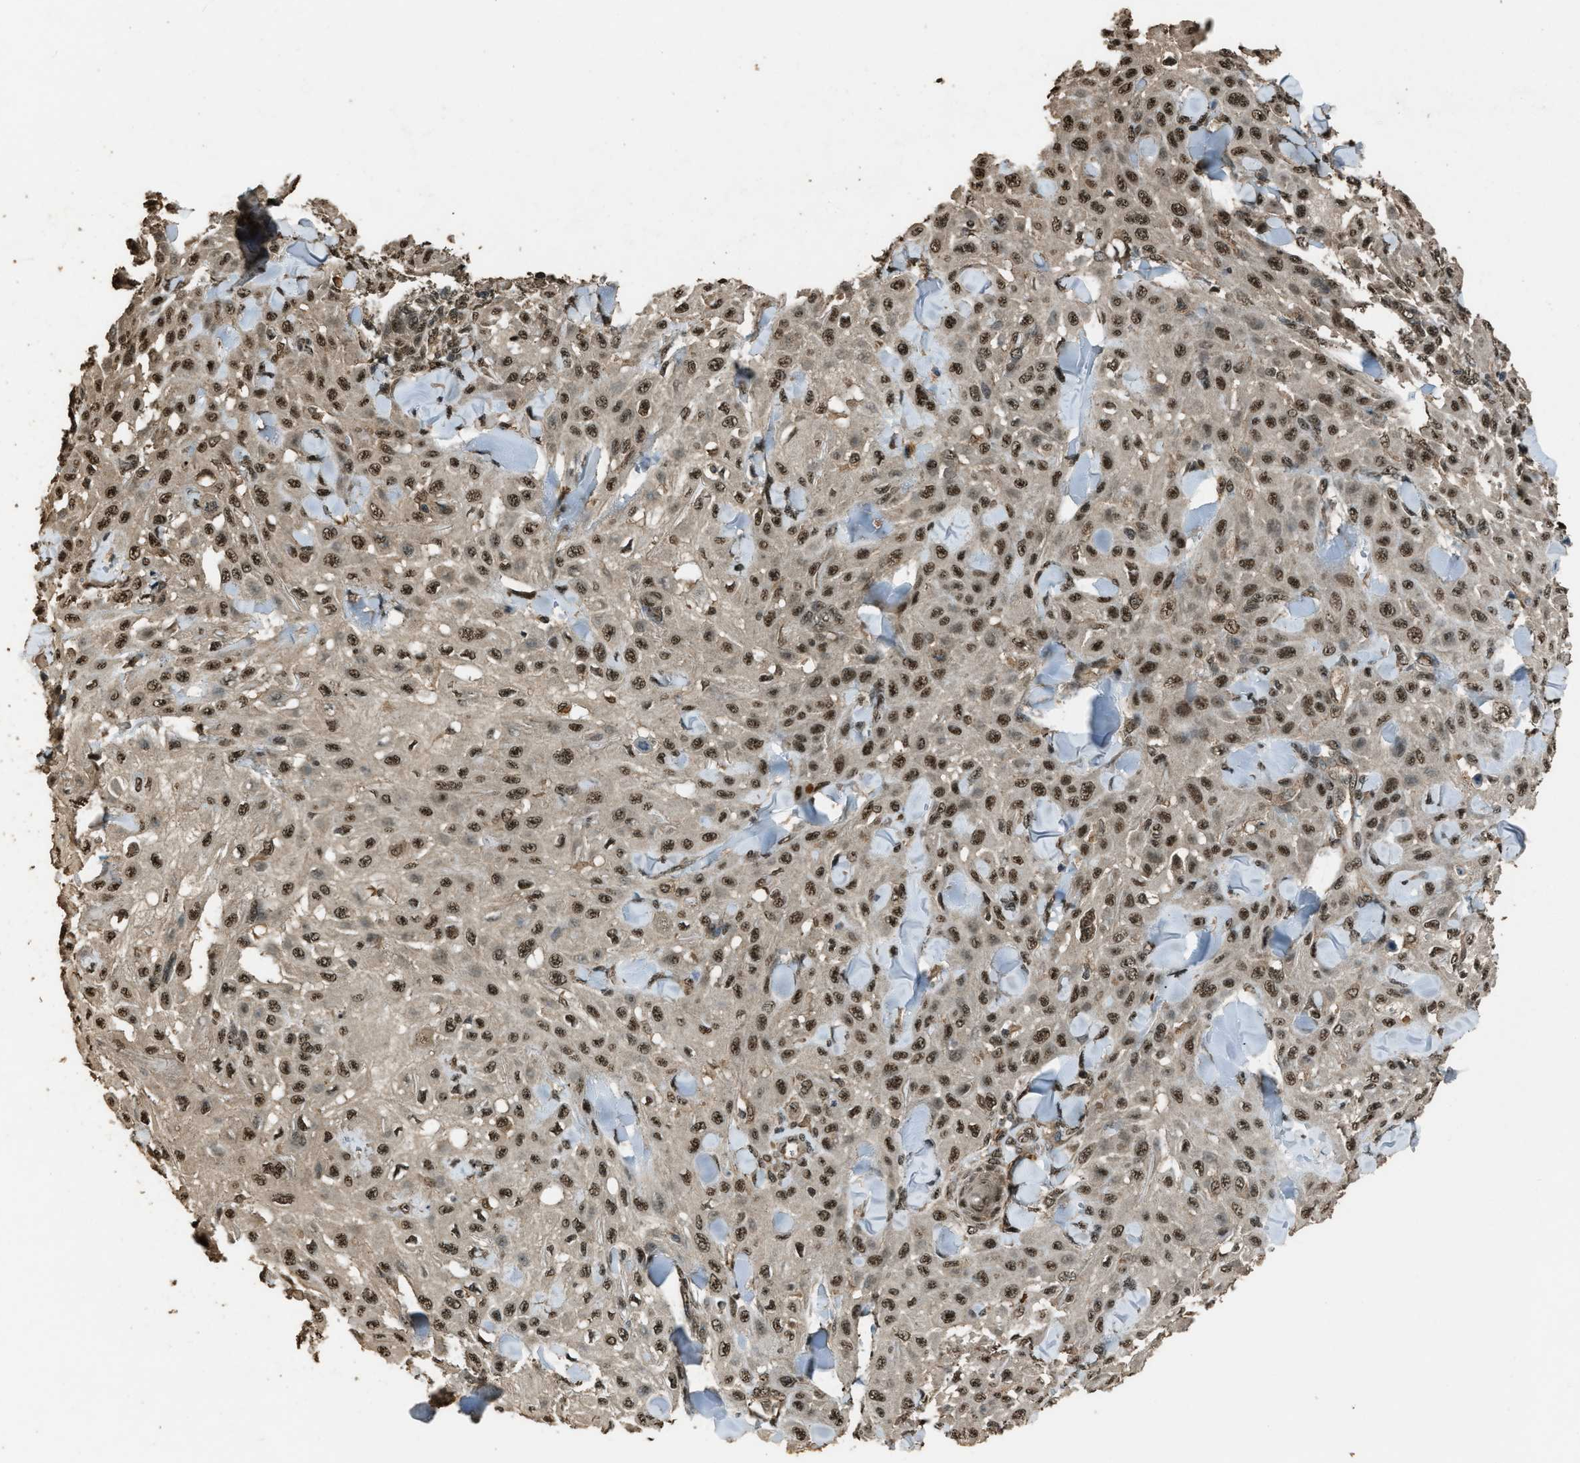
{"staining": {"intensity": "moderate", "quantity": ">75%", "location": "cytoplasmic/membranous,nuclear"}, "tissue": "skin cancer", "cell_type": "Tumor cells", "image_type": "cancer", "snomed": [{"axis": "morphology", "description": "Squamous cell carcinoma, NOS"}, {"axis": "topography", "description": "Skin"}], "caption": "An image of skin cancer (squamous cell carcinoma) stained for a protein demonstrates moderate cytoplasmic/membranous and nuclear brown staining in tumor cells.", "gene": "SERTAD2", "patient": {"sex": "male", "age": 24}}